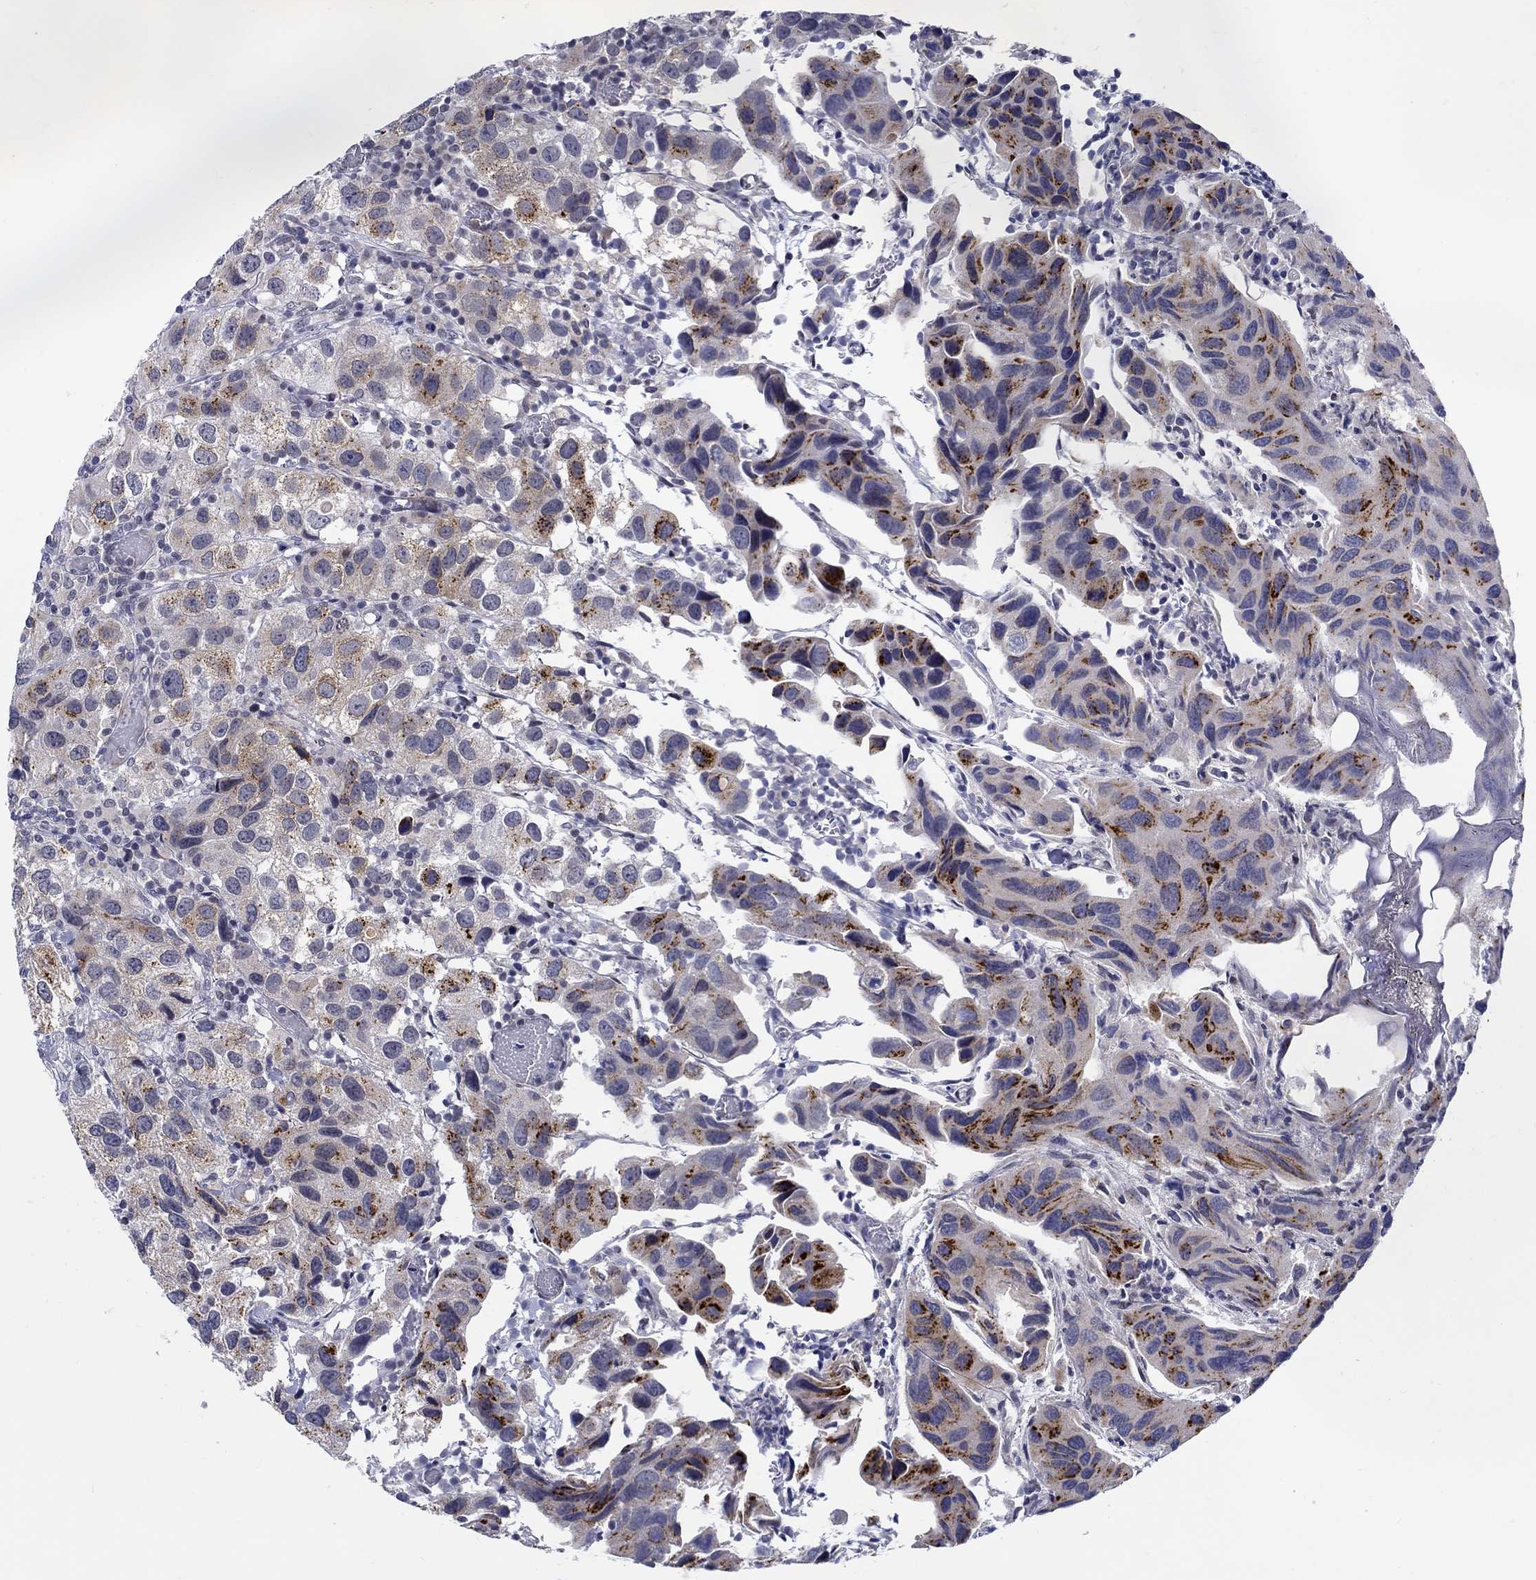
{"staining": {"intensity": "strong", "quantity": "25%-75%", "location": "cytoplasmic/membranous"}, "tissue": "urothelial cancer", "cell_type": "Tumor cells", "image_type": "cancer", "snomed": [{"axis": "morphology", "description": "Urothelial carcinoma, High grade"}, {"axis": "topography", "description": "Urinary bladder"}], "caption": "The photomicrograph shows a brown stain indicating the presence of a protein in the cytoplasmic/membranous of tumor cells in urothelial cancer.", "gene": "ST6GALNAC1", "patient": {"sex": "male", "age": 79}}